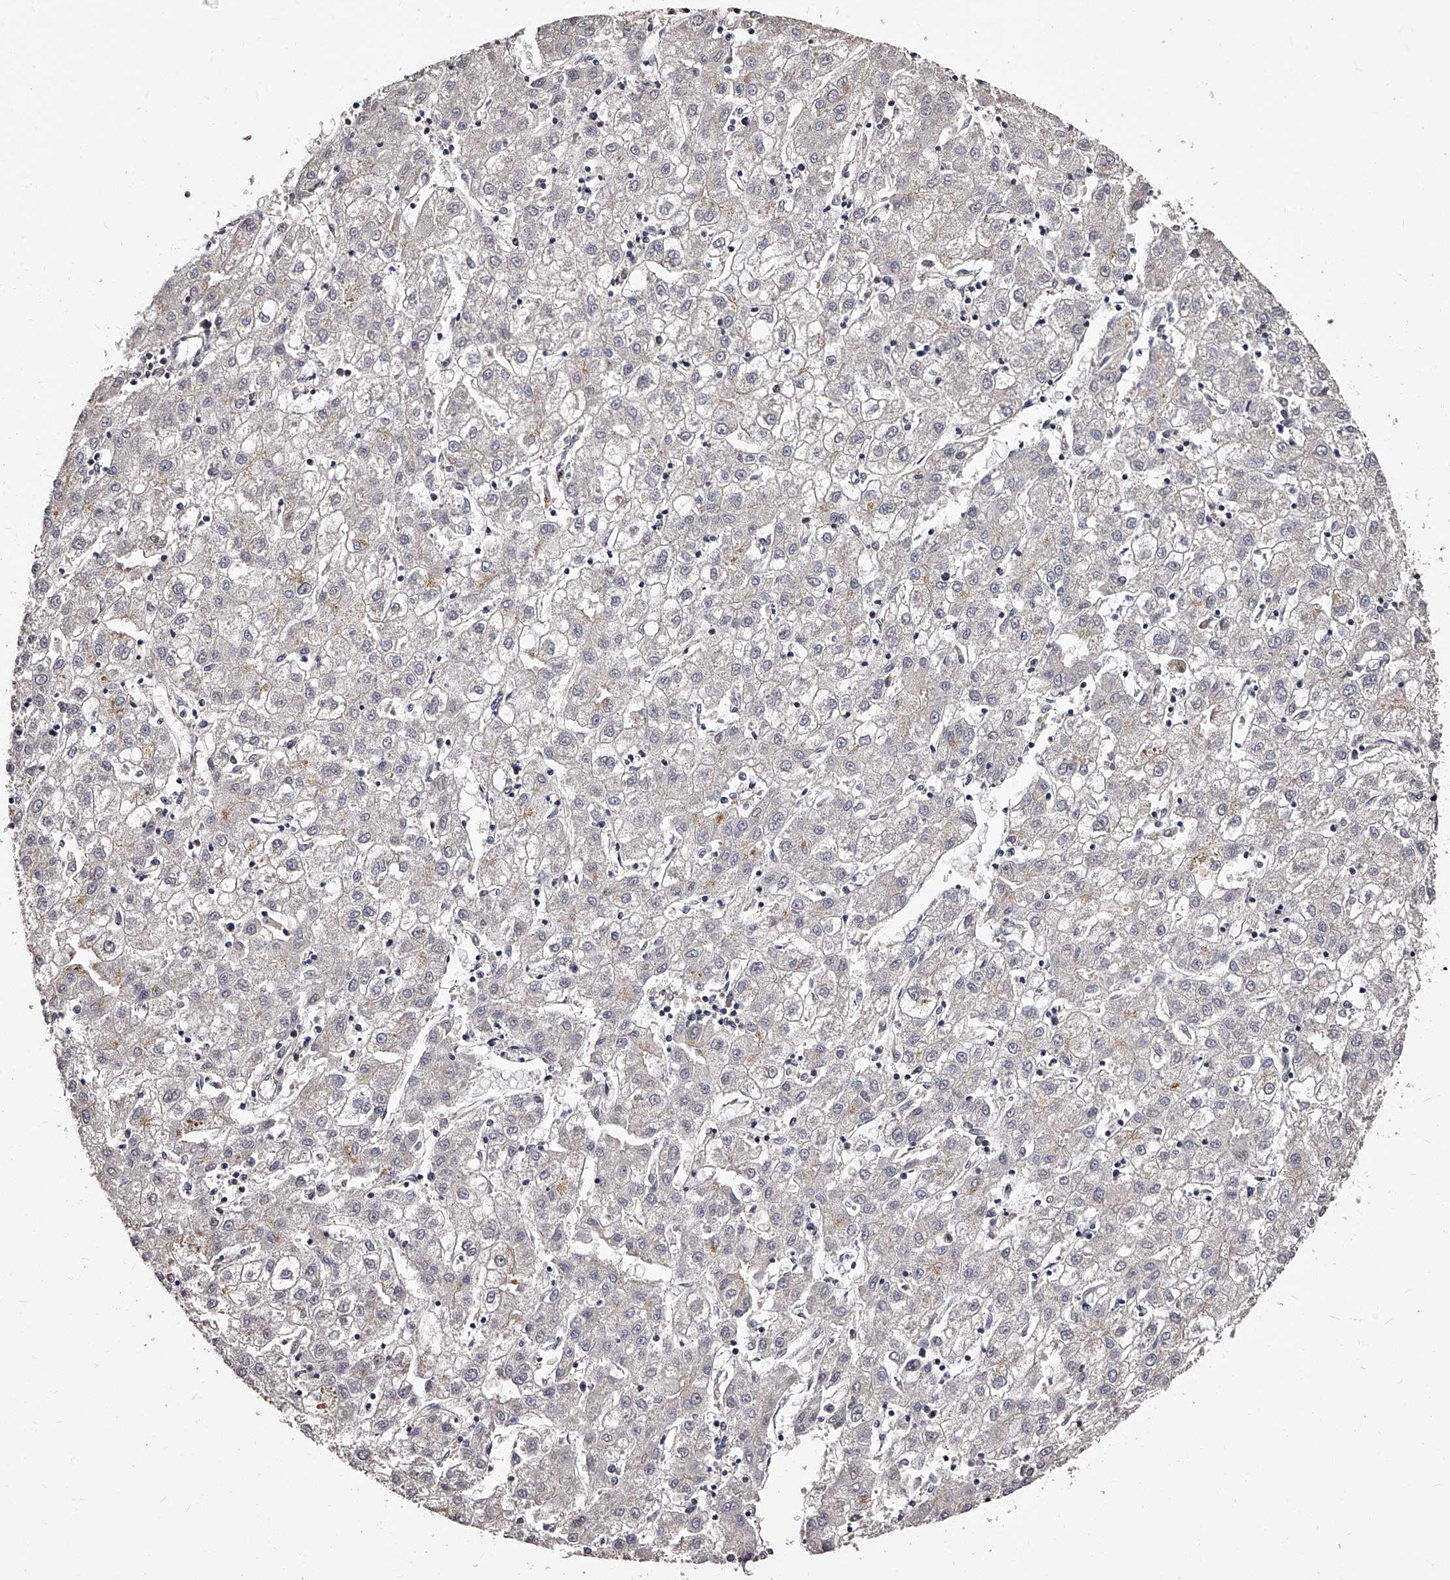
{"staining": {"intensity": "negative", "quantity": "none", "location": "none"}, "tissue": "liver cancer", "cell_type": "Tumor cells", "image_type": "cancer", "snomed": [{"axis": "morphology", "description": "Carcinoma, Hepatocellular, NOS"}, {"axis": "topography", "description": "Liver"}], "caption": "The image shows no staining of tumor cells in liver cancer.", "gene": "RSC1A1", "patient": {"sex": "male", "age": 72}}